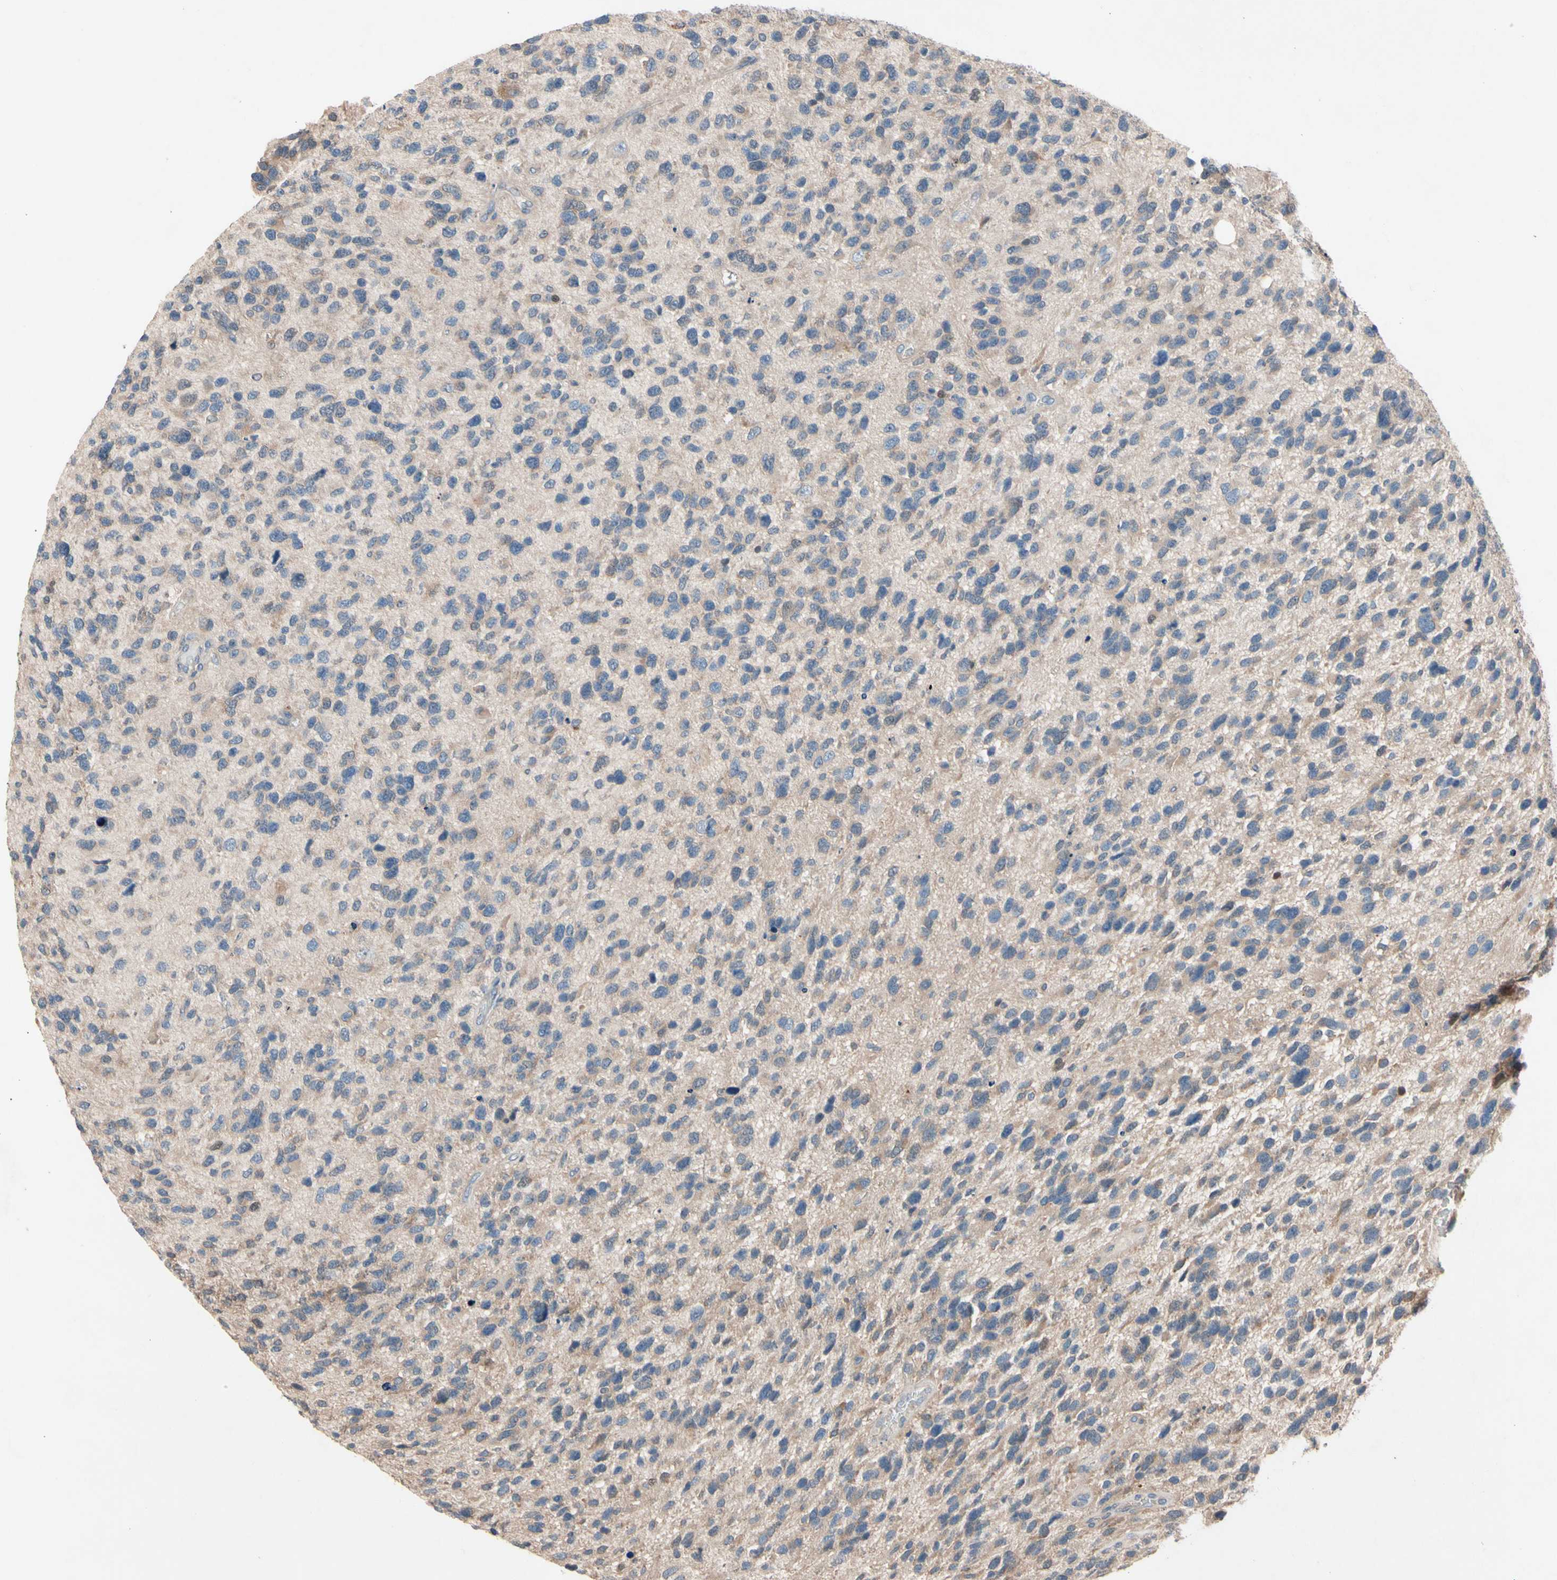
{"staining": {"intensity": "weak", "quantity": ">75%", "location": "cytoplasmic/membranous"}, "tissue": "glioma", "cell_type": "Tumor cells", "image_type": "cancer", "snomed": [{"axis": "morphology", "description": "Glioma, malignant, High grade"}, {"axis": "topography", "description": "Brain"}], "caption": "Protein staining reveals weak cytoplasmic/membranous positivity in approximately >75% of tumor cells in malignant glioma (high-grade).", "gene": "PRDX4", "patient": {"sex": "female", "age": 58}}